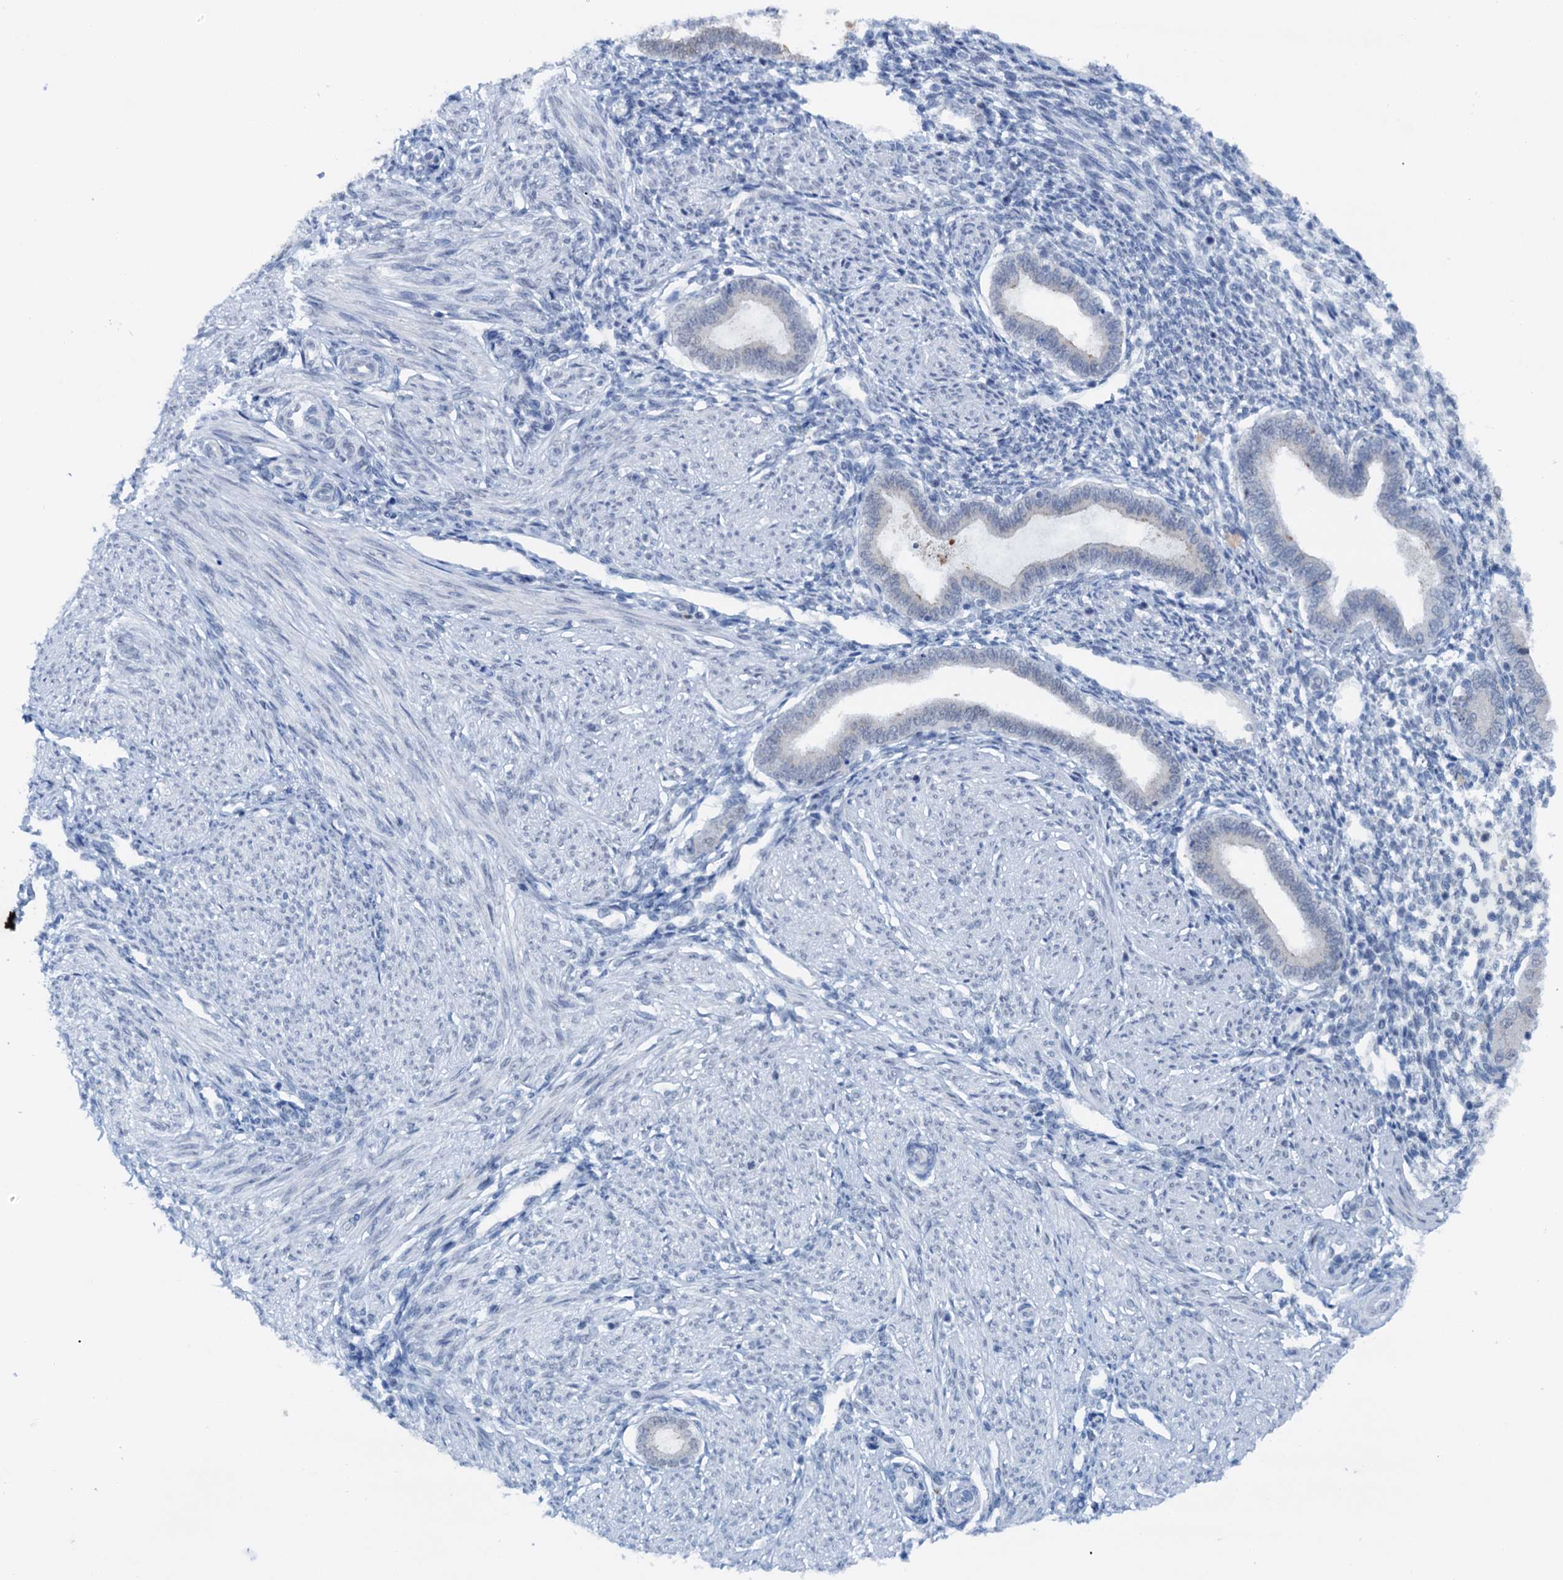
{"staining": {"intensity": "negative", "quantity": "none", "location": "none"}, "tissue": "endometrium", "cell_type": "Cells in endometrial stroma", "image_type": "normal", "snomed": [{"axis": "morphology", "description": "Normal tissue, NOS"}, {"axis": "topography", "description": "Endometrium"}], "caption": "Immunohistochemistry (IHC) of benign endometrium exhibits no positivity in cells in endometrial stroma. (Stains: DAB immunohistochemistry (IHC) with hematoxylin counter stain, Microscopy: brightfield microscopy at high magnification).", "gene": "SHLD1", "patient": {"sex": "female", "age": 53}}